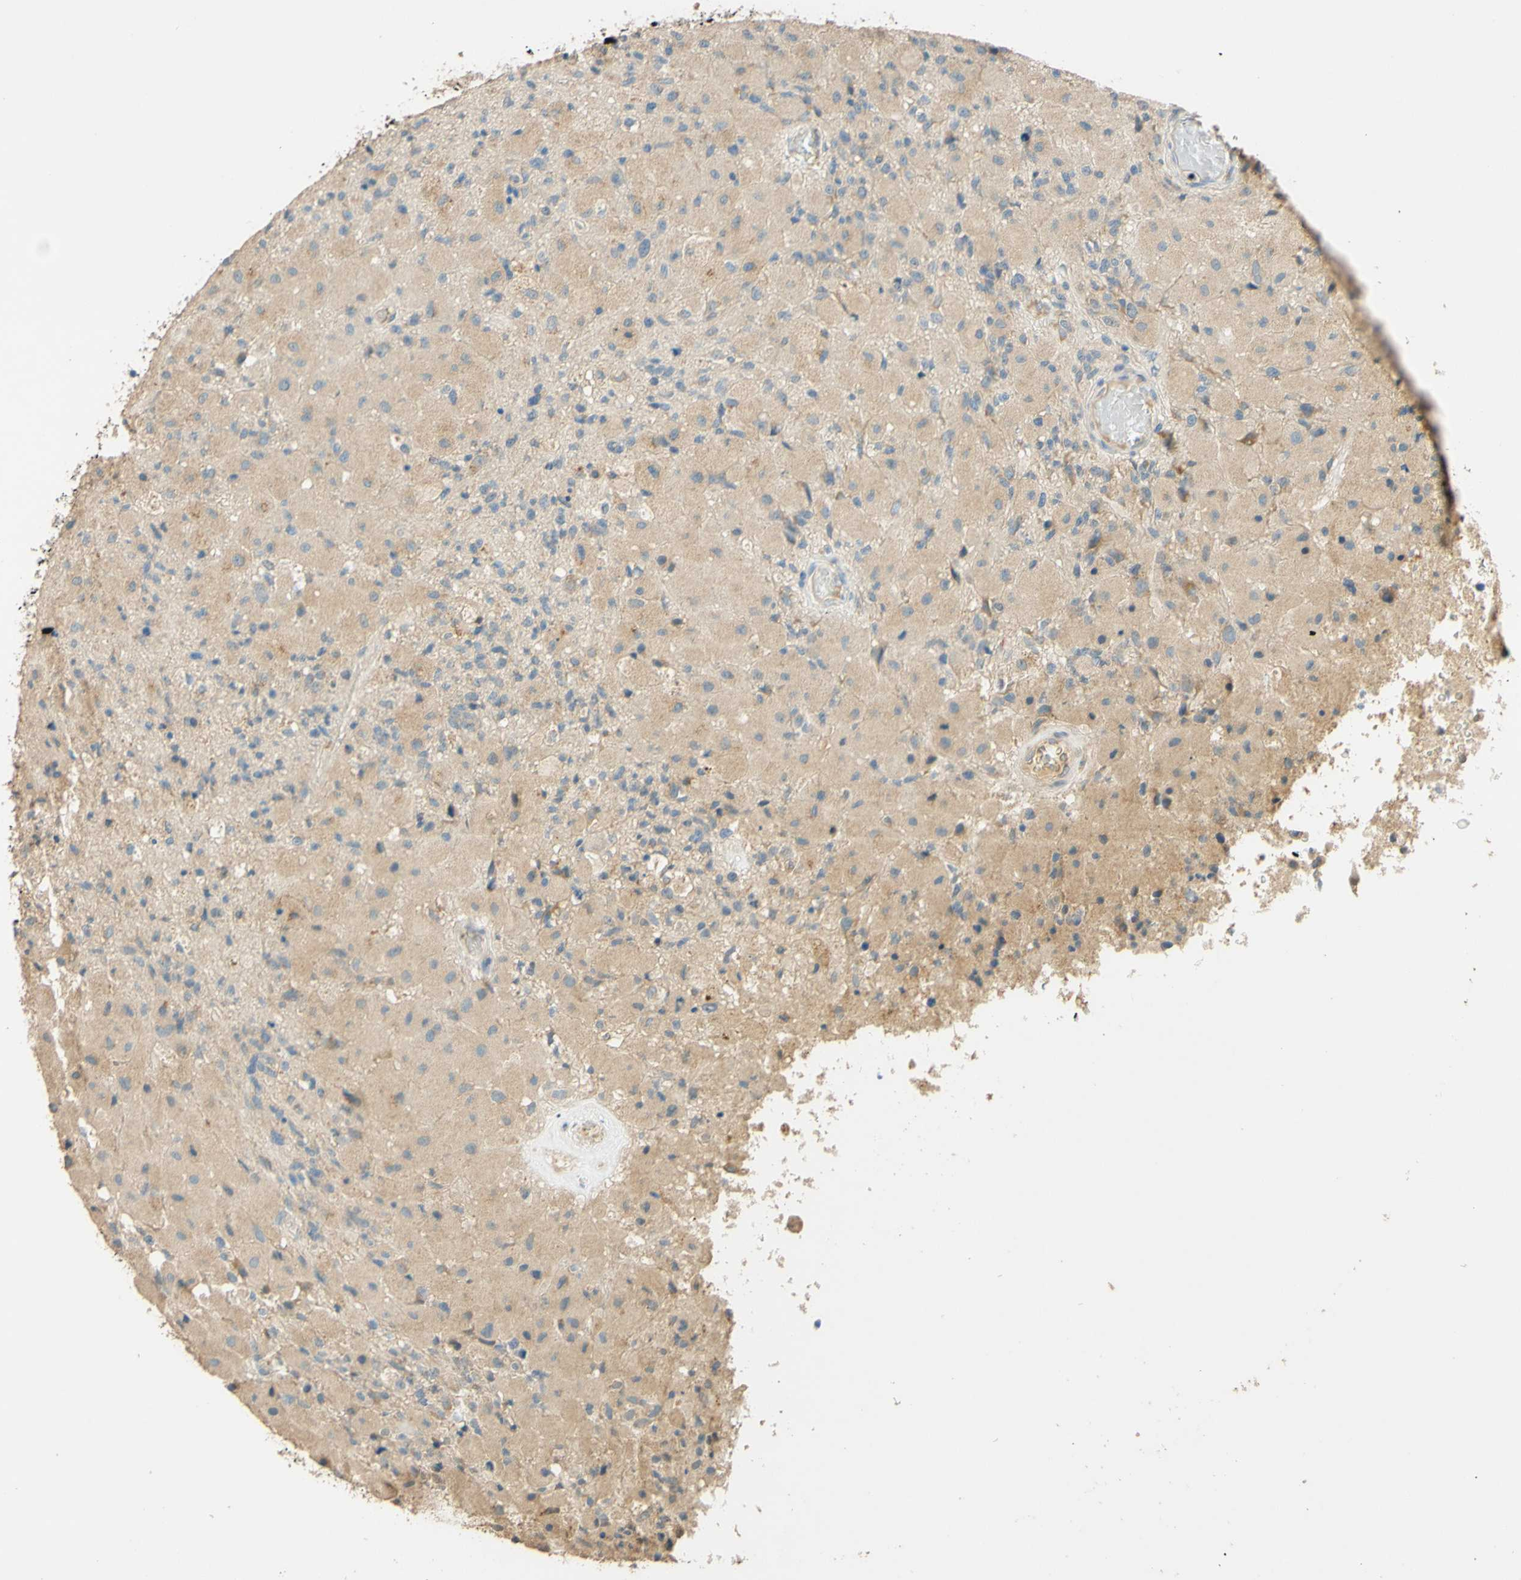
{"staining": {"intensity": "weak", "quantity": ">75%", "location": "cytoplasmic/membranous"}, "tissue": "glioma", "cell_type": "Tumor cells", "image_type": "cancer", "snomed": [{"axis": "morphology", "description": "Normal tissue, NOS"}, {"axis": "morphology", "description": "Glioma, malignant, High grade"}, {"axis": "topography", "description": "Cerebral cortex"}], "caption": "A high-resolution histopathology image shows IHC staining of glioma, which displays weak cytoplasmic/membranous positivity in about >75% of tumor cells. (DAB (3,3'-diaminobenzidine) = brown stain, brightfield microscopy at high magnification).", "gene": "ENTREP2", "patient": {"sex": "male", "age": 77}}